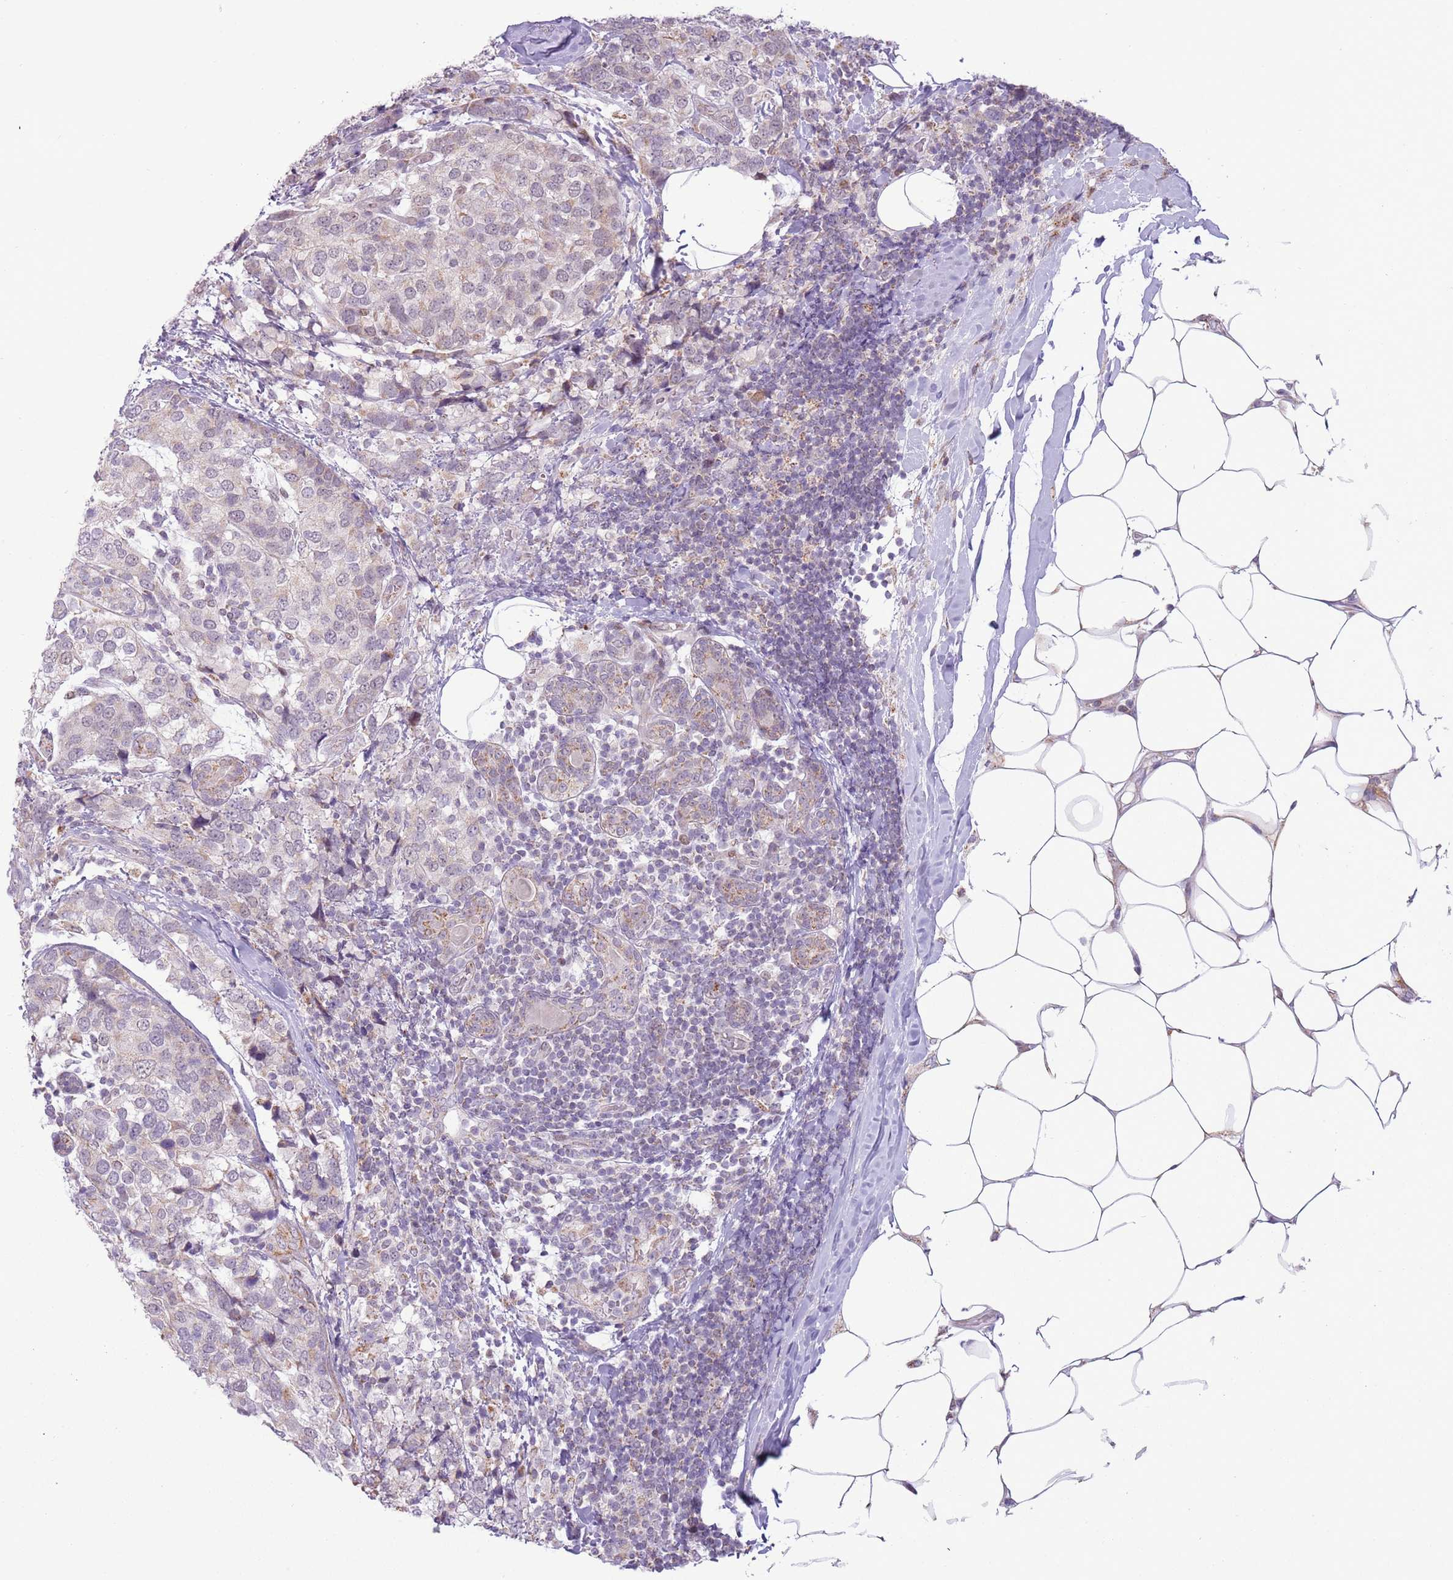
{"staining": {"intensity": "weak", "quantity": "<25%", "location": "cytoplasmic/membranous"}, "tissue": "breast cancer", "cell_type": "Tumor cells", "image_type": "cancer", "snomed": [{"axis": "morphology", "description": "Lobular carcinoma"}, {"axis": "topography", "description": "Breast"}], "caption": "This is an IHC photomicrograph of human breast cancer (lobular carcinoma). There is no expression in tumor cells.", "gene": "MLLT11", "patient": {"sex": "female", "age": 59}}